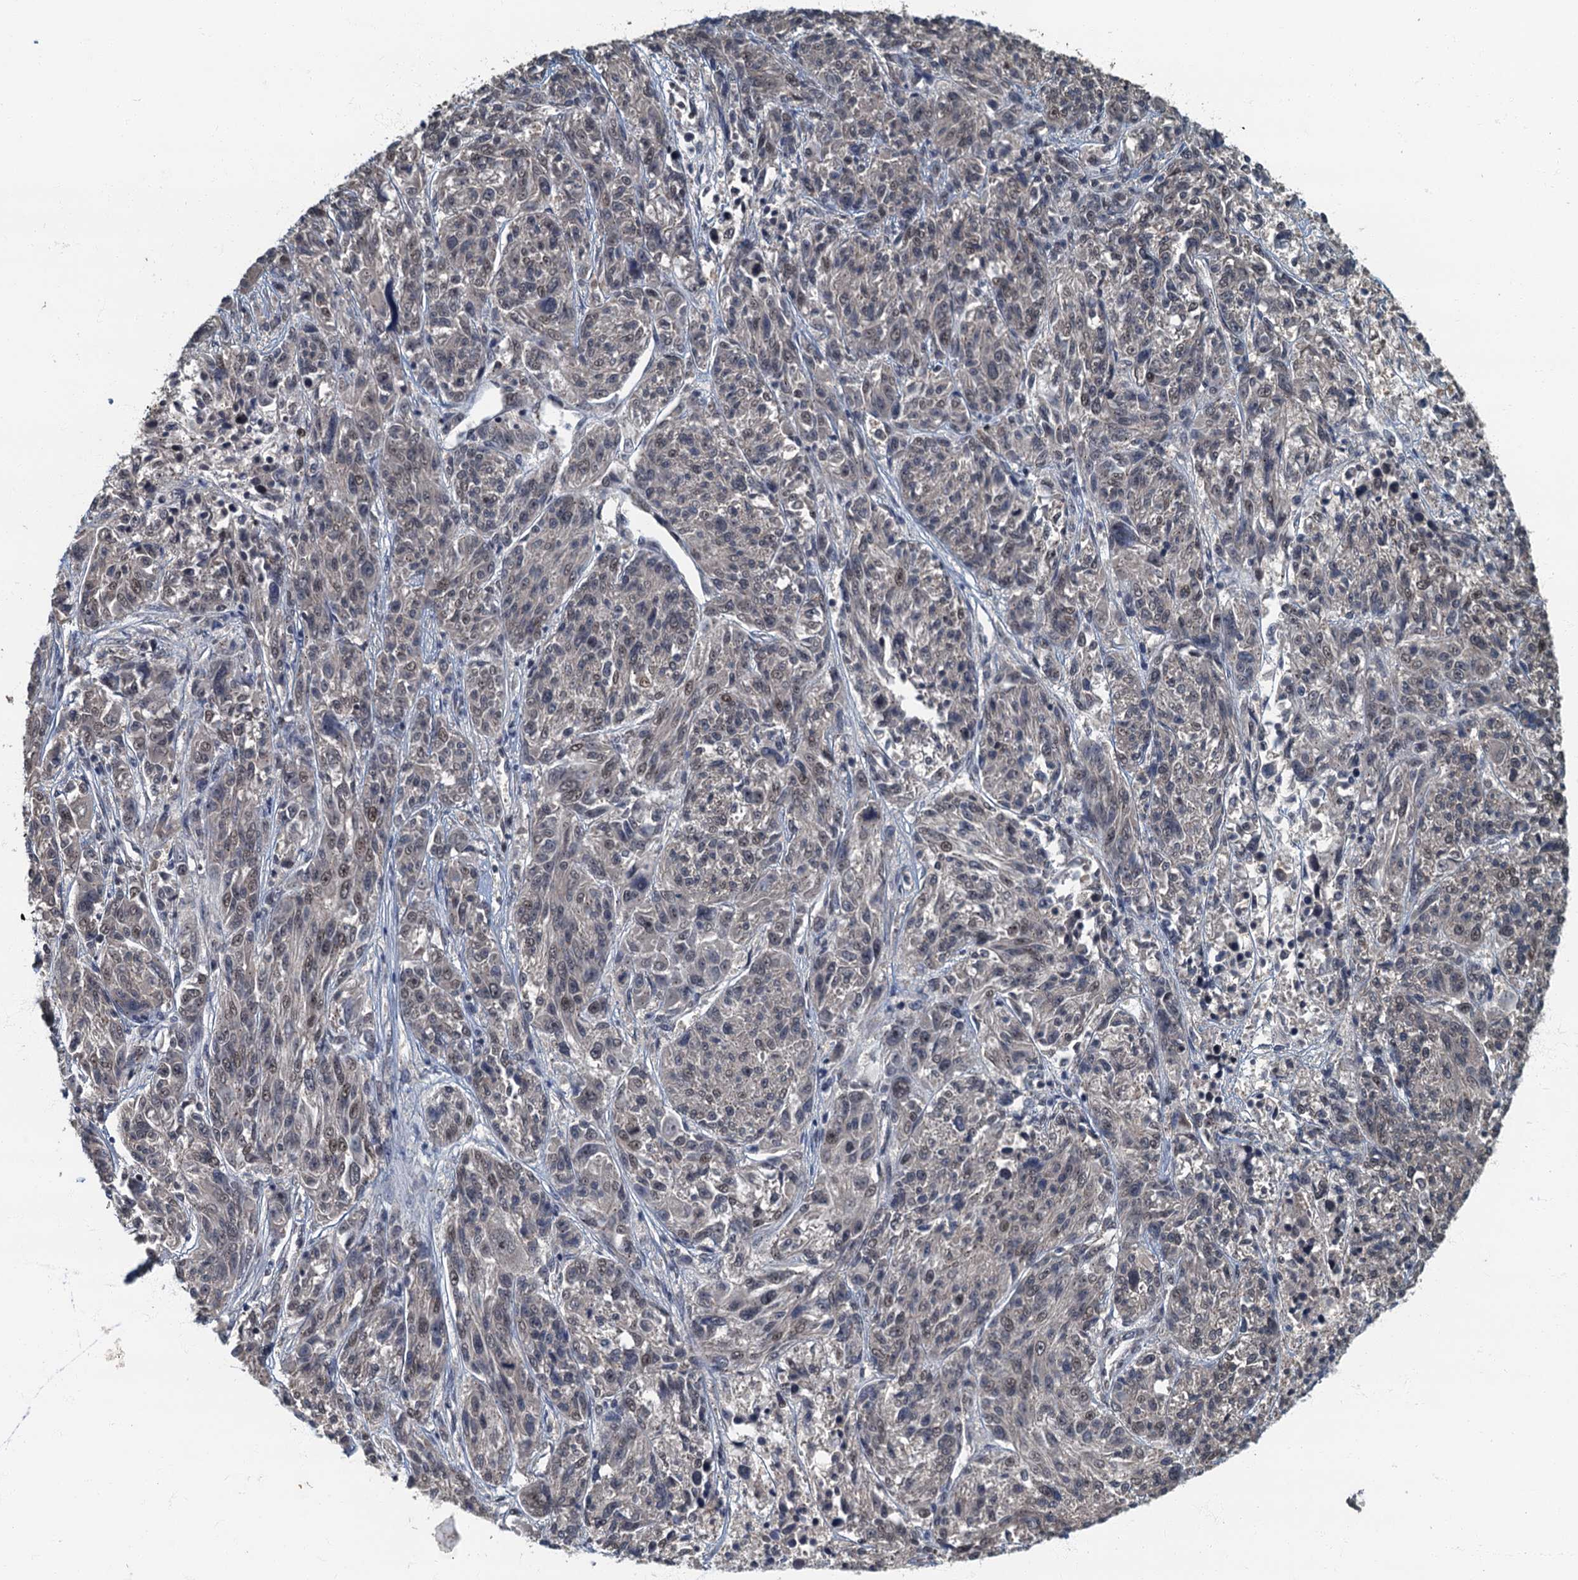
{"staining": {"intensity": "negative", "quantity": "none", "location": "none"}, "tissue": "melanoma", "cell_type": "Tumor cells", "image_type": "cancer", "snomed": [{"axis": "morphology", "description": "Malignant melanoma, NOS"}, {"axis": "topography", "description": "Skin"}], "caption": "A micrograph of human malignant melanoma is negative for staining in tumor cells.", "gene": "CKAP2L", "patient": {"sex": "male", "age": 53}}